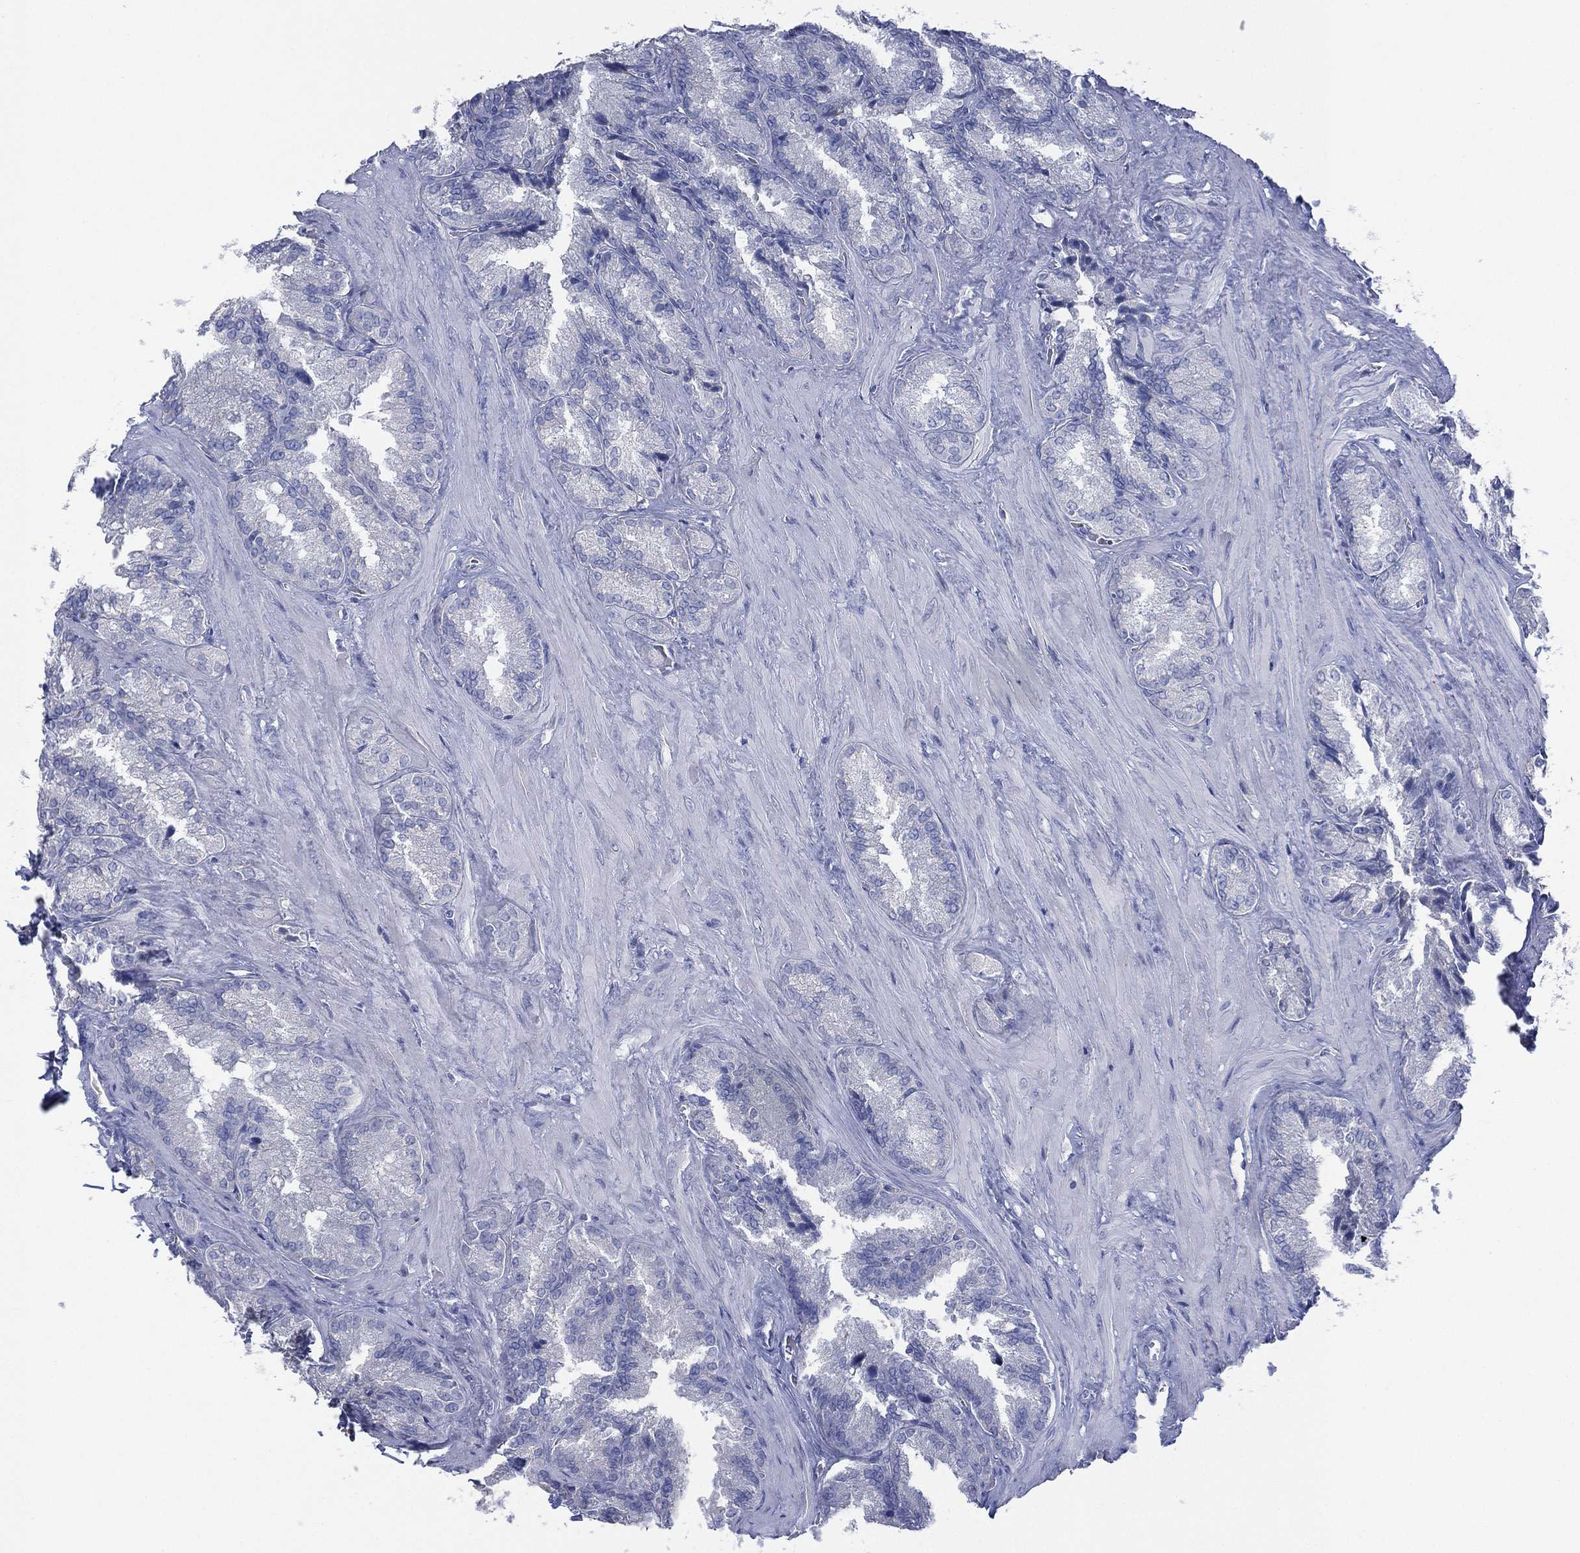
{"staining": {"intensity": "negative", "quantity": "none", "location": "none"}, "tissue": "seminal vesicle", "cell_type": "Glandular cells", "image_type": "normal", "snomed": [{"axis": "morphology", "description": "Normal tissue, NOS"}, {"axis": "topography", "description": "Seminal veicle"}], "caption": "Immunohistochemistry (IHC) of benign human seminal vesicle reveals no staining in glandular cells.", "gene": "CYP2D6", "patient": {"sex": "male", "age": 37}}